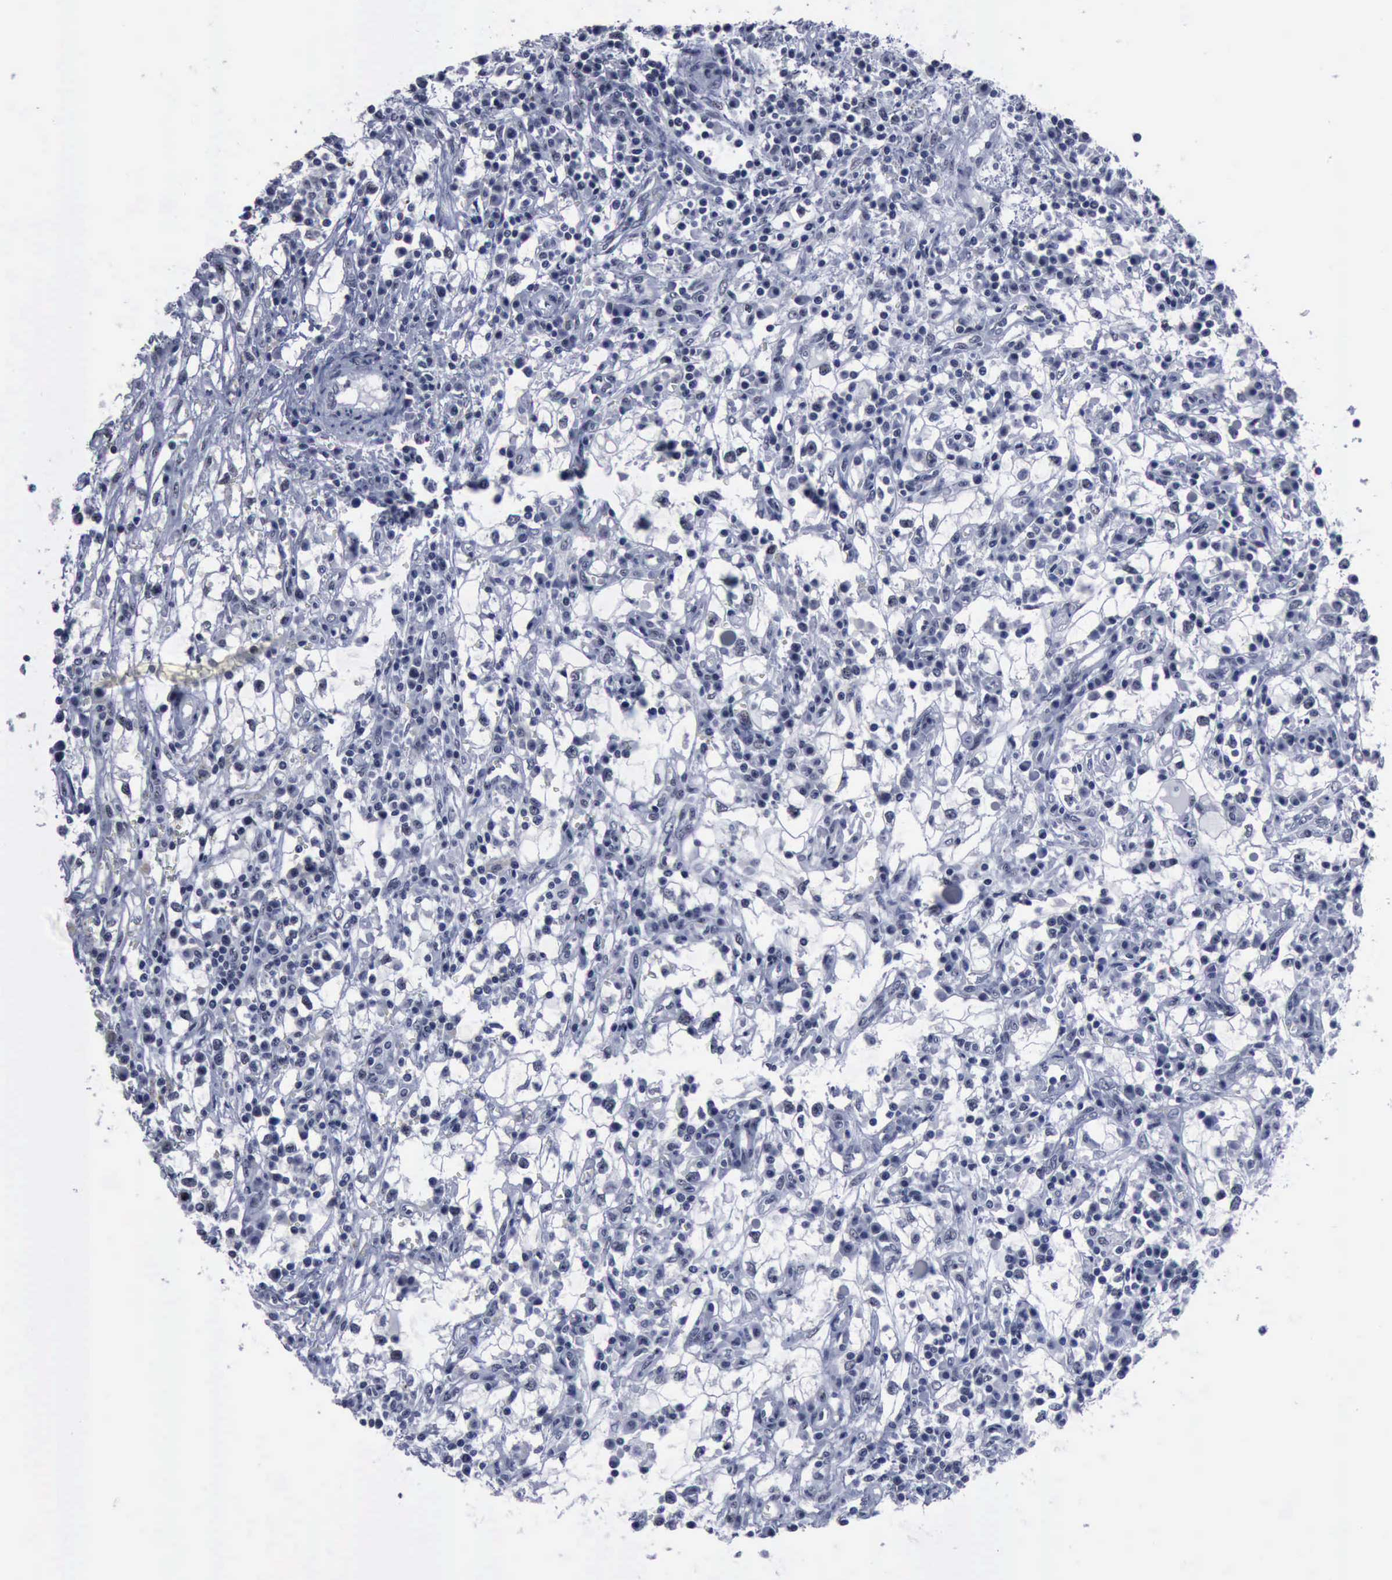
{"staining": {"intensity": "negative", "quantity": "none", "location": "none"}, "tissue": "renal cancer", "cell_type": "Tumor cells", "image_type": "cancer", "snomed": [{"axis": "morphology", "description": "Adenocarcinoma, NOS"}, {"axis": "topography", "description": "Kidney"}], "caption": "Tumor cells show no significant protein expression in renal adenocarcinoma.", "gene": "BRD1", "patient": {"sex": "male", "age": 82}}